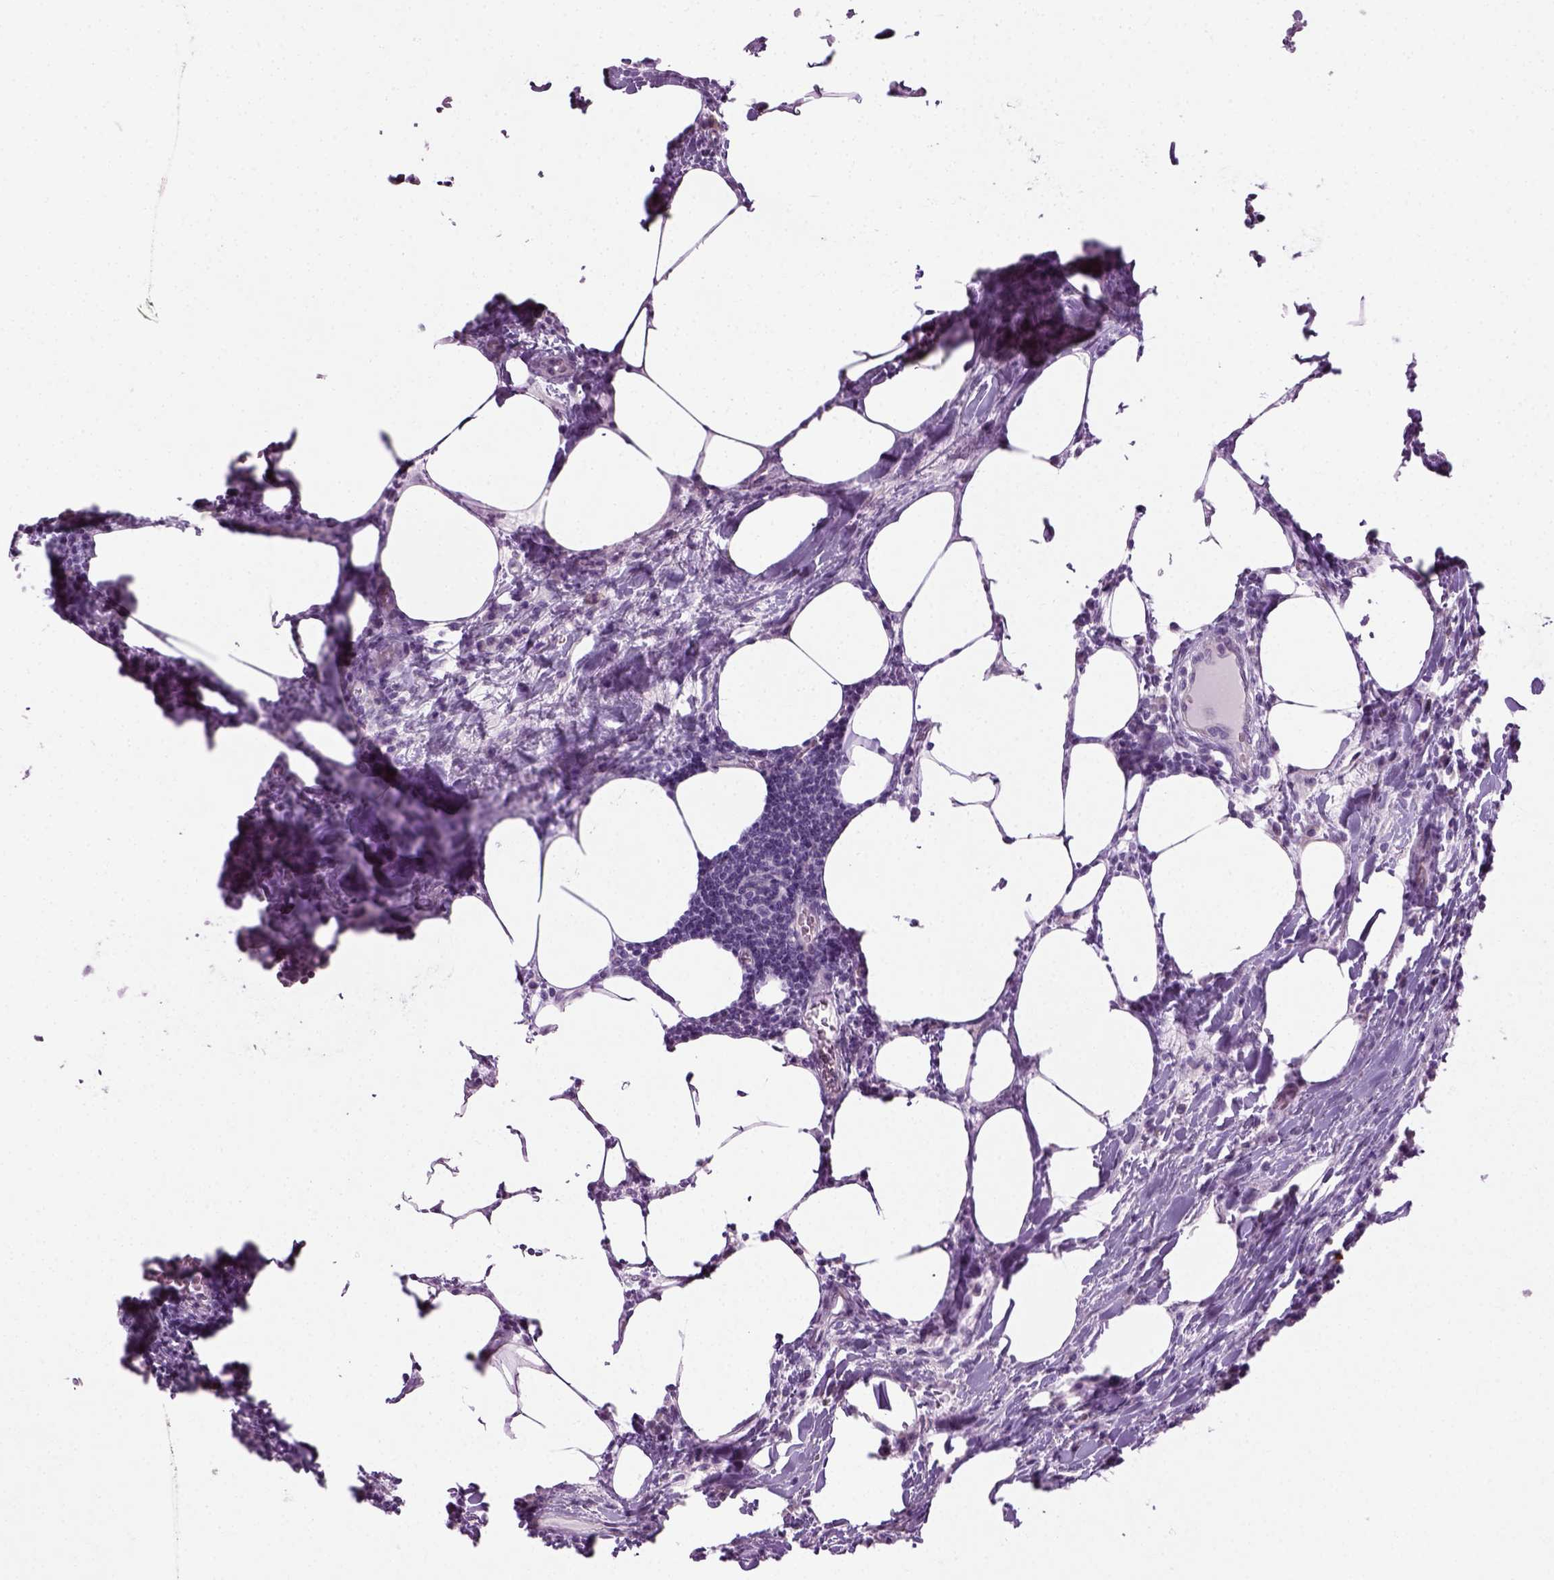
{"staining": {"intensity": "negative", "quantity": "none", "location": "none"}, "tissue": "lymph node", "cell_type": "Germinal center cells", "image_type": "normal", "snomed": [{"axis": "morphology", "description": "Normal tissue, NOS"}, {"axis": "topography", "description": "Lymph node"}], "caption": "Germinal center cells show no significant protein positivity in unremarkable lymph node.", "gene": "CIBAR2", "patient": {"sex": "male", "age": 67}}